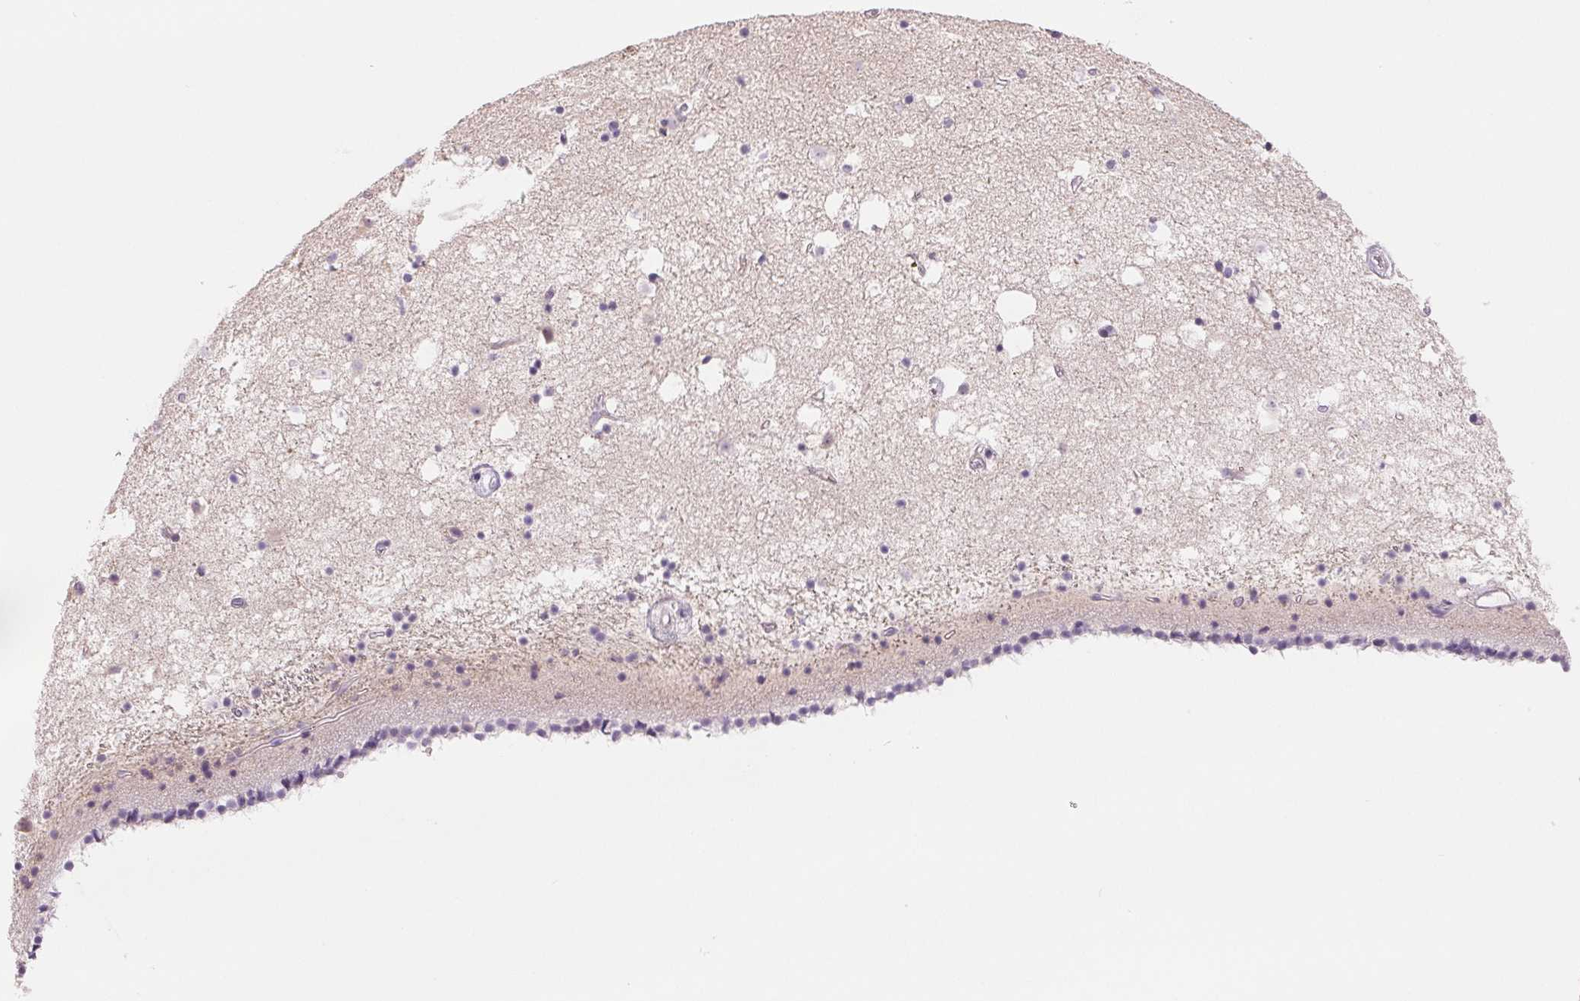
{"staining": {"intensity": "negative", "quantity": "none", "location": "none"}, "tissue": "caudate", "cell_type": "Glial cells", "image_type": "normal", "snomed": [{"axis": "morphology", "description": "Normal tissue, NOS"}, {"axis": "topography", "description": "Lateral ventricle wall"}], "caption": "Photomicrograph shows no significant protein staining in glial cells of benign caudate. (Stains: DAB IHC with hematoxylin counter stain, Microscopy: brightfield microscopy at high magnification).", "gene": "CCDC168", "patient": {"sex": "female", "age": 71}}